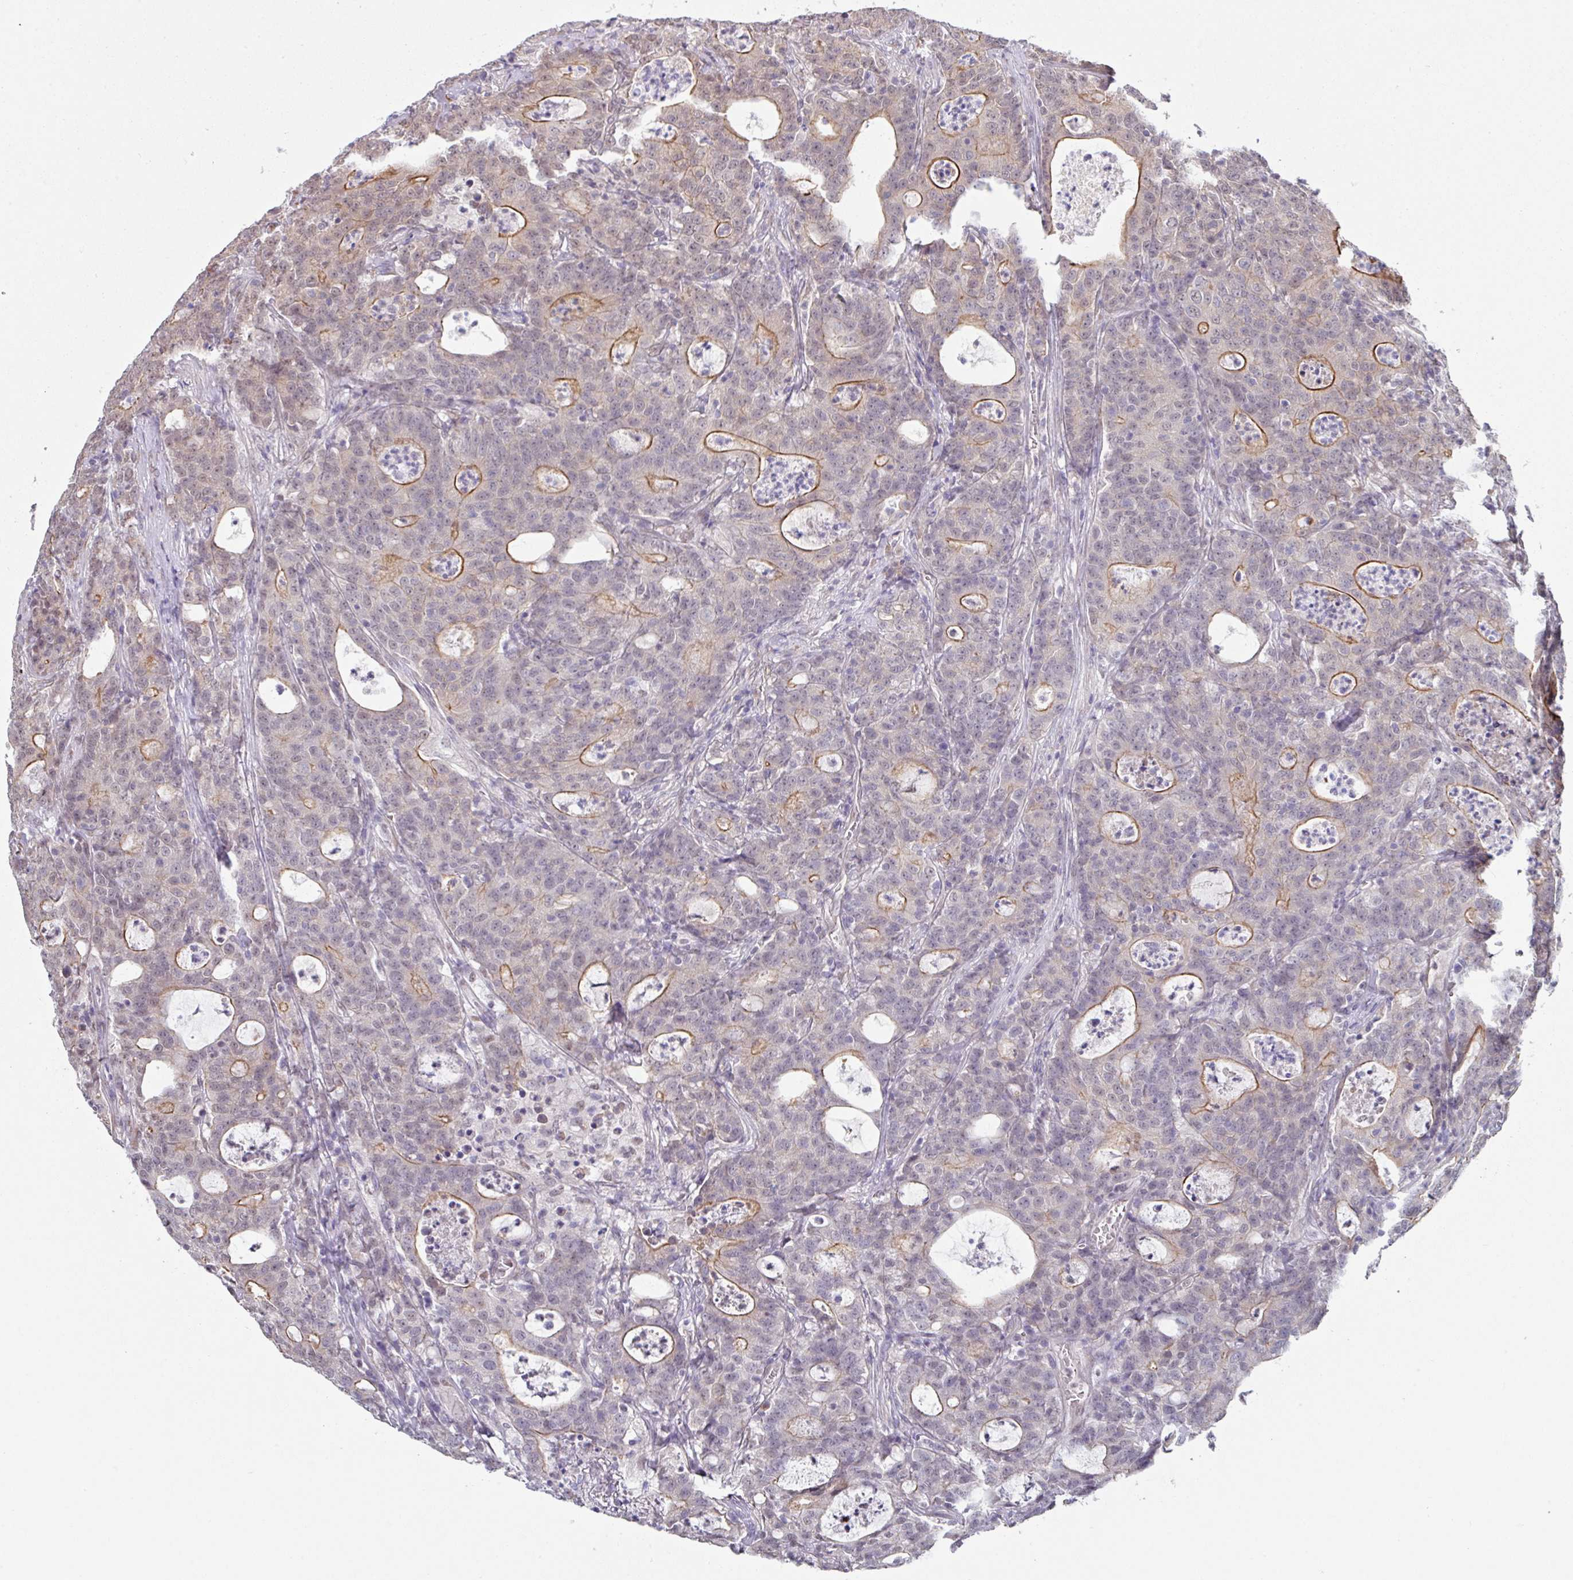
{"staining": {"intensity": "moderate", "quantity": "25%-75%", "location": "cytoplasmic/membranous"}, "tissue": "colorectal cancer", "cell_type": "Tumor cells", "image_type": "cancer", "snomed": [{"axis": "morphology", "description": "Adenocarcinoma, NOS"}, {"axis": "topography", "description": "Colon"}], "caption": "Immunohistochemistry (IHC) (DAB) staining of human colorectal adenocarcinoma reveals moderate cytoplasmic/membranous protein staining in approximately 25%-75% of tumor cells.", "gene": "TMED5", "patient": {"sex": "male", "age": 83}}